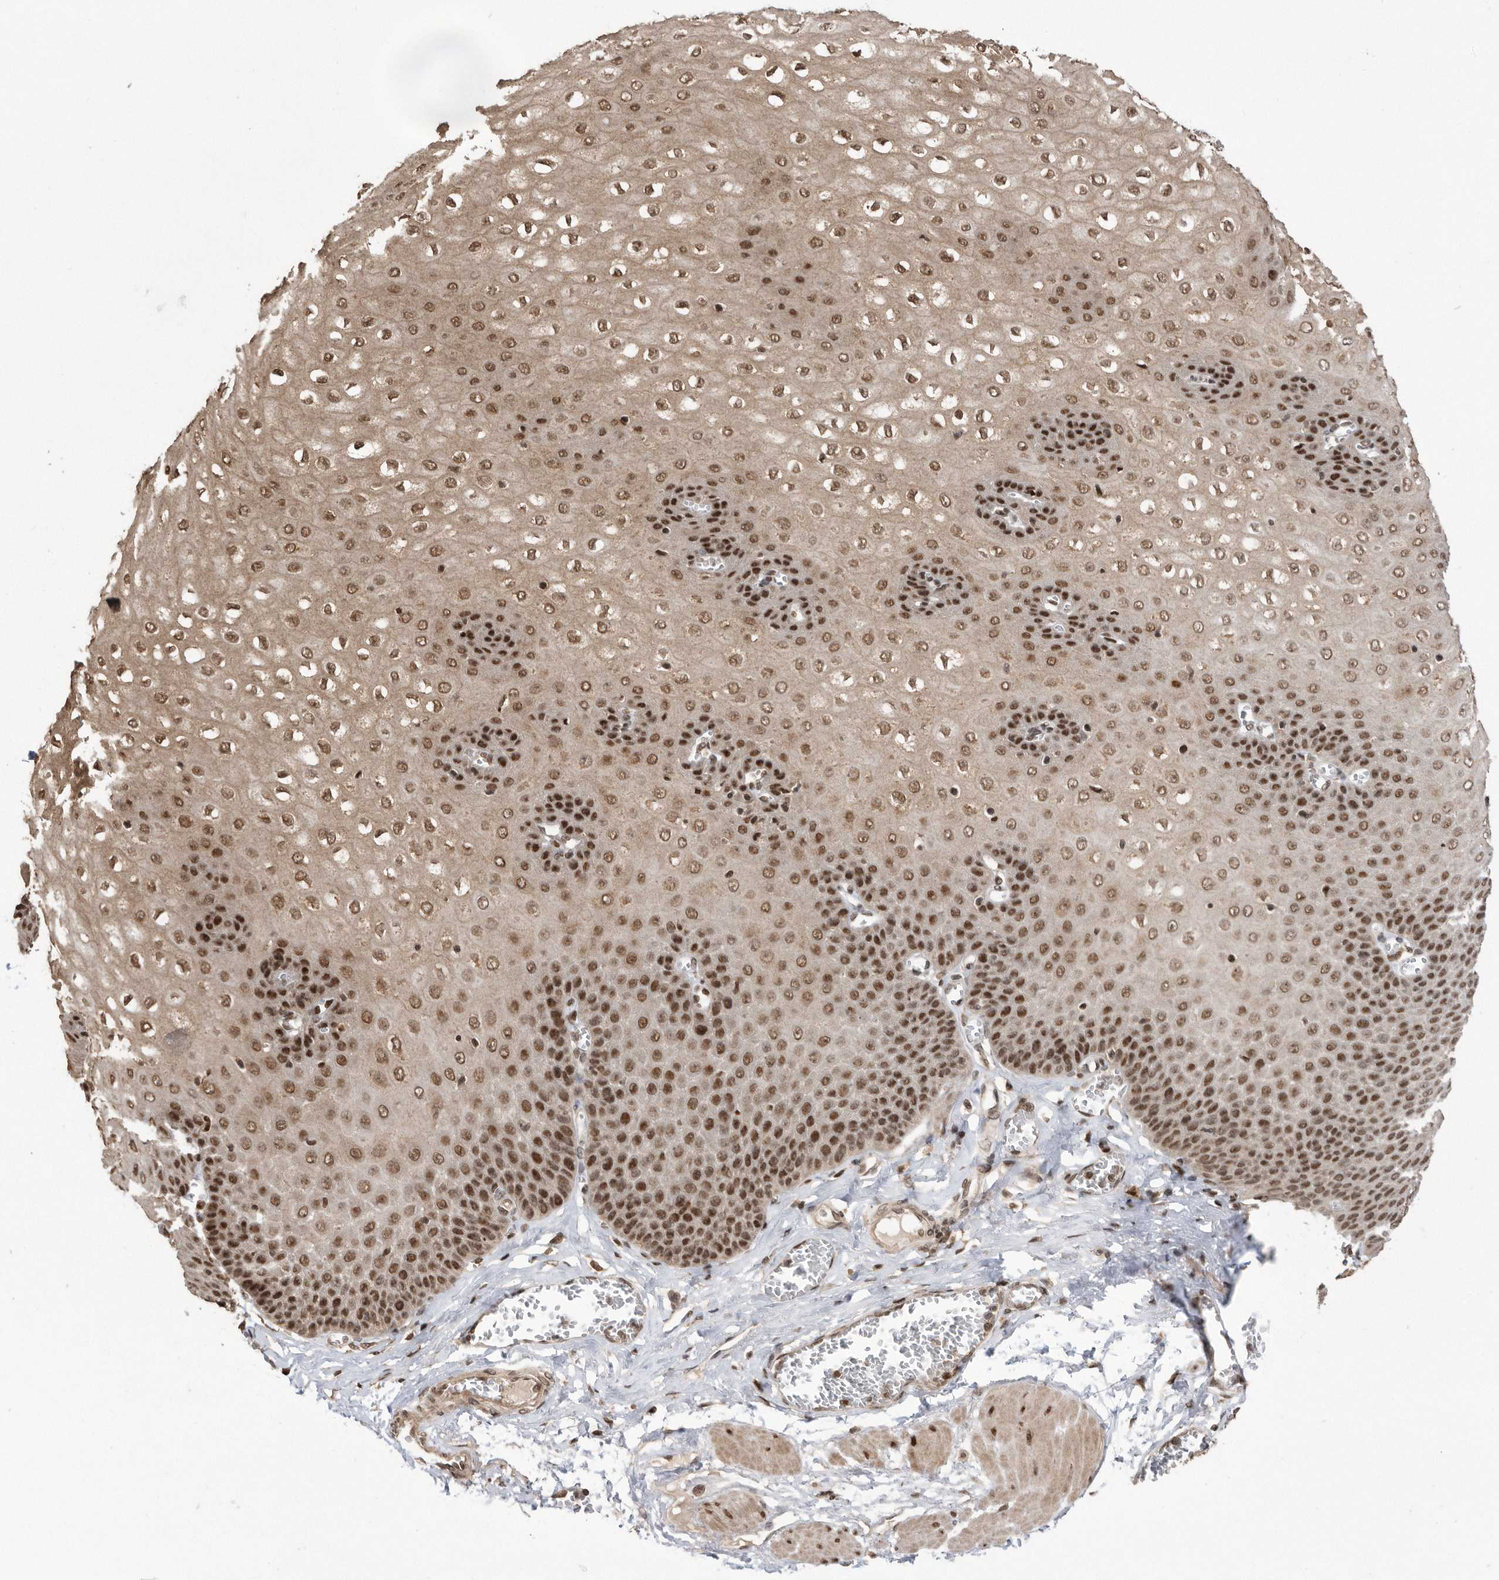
{"staining": {"intensity": "strong", "quantity": ">75%", "location": "cytoplasmic/membranous,nuclear"}, "tissue": "esophagus", "cell_type": "Squamous epithelial cells", "image_type": "normal", "snomed": [{"axis": "morphology", "description": "Normal tissue, NOS"}, {"axis": "topography", "description": "Esophagus"}], "caption": "This photomicrograph displays immunohistochemistry (IHC) staining of benign esophagus, with high strong cytoplasmic/membranous,nuclear expression in about >75% of squamous epithelial cells.", "gene": "TDRD3", "patient": {"sex": "male", "age": 60}}